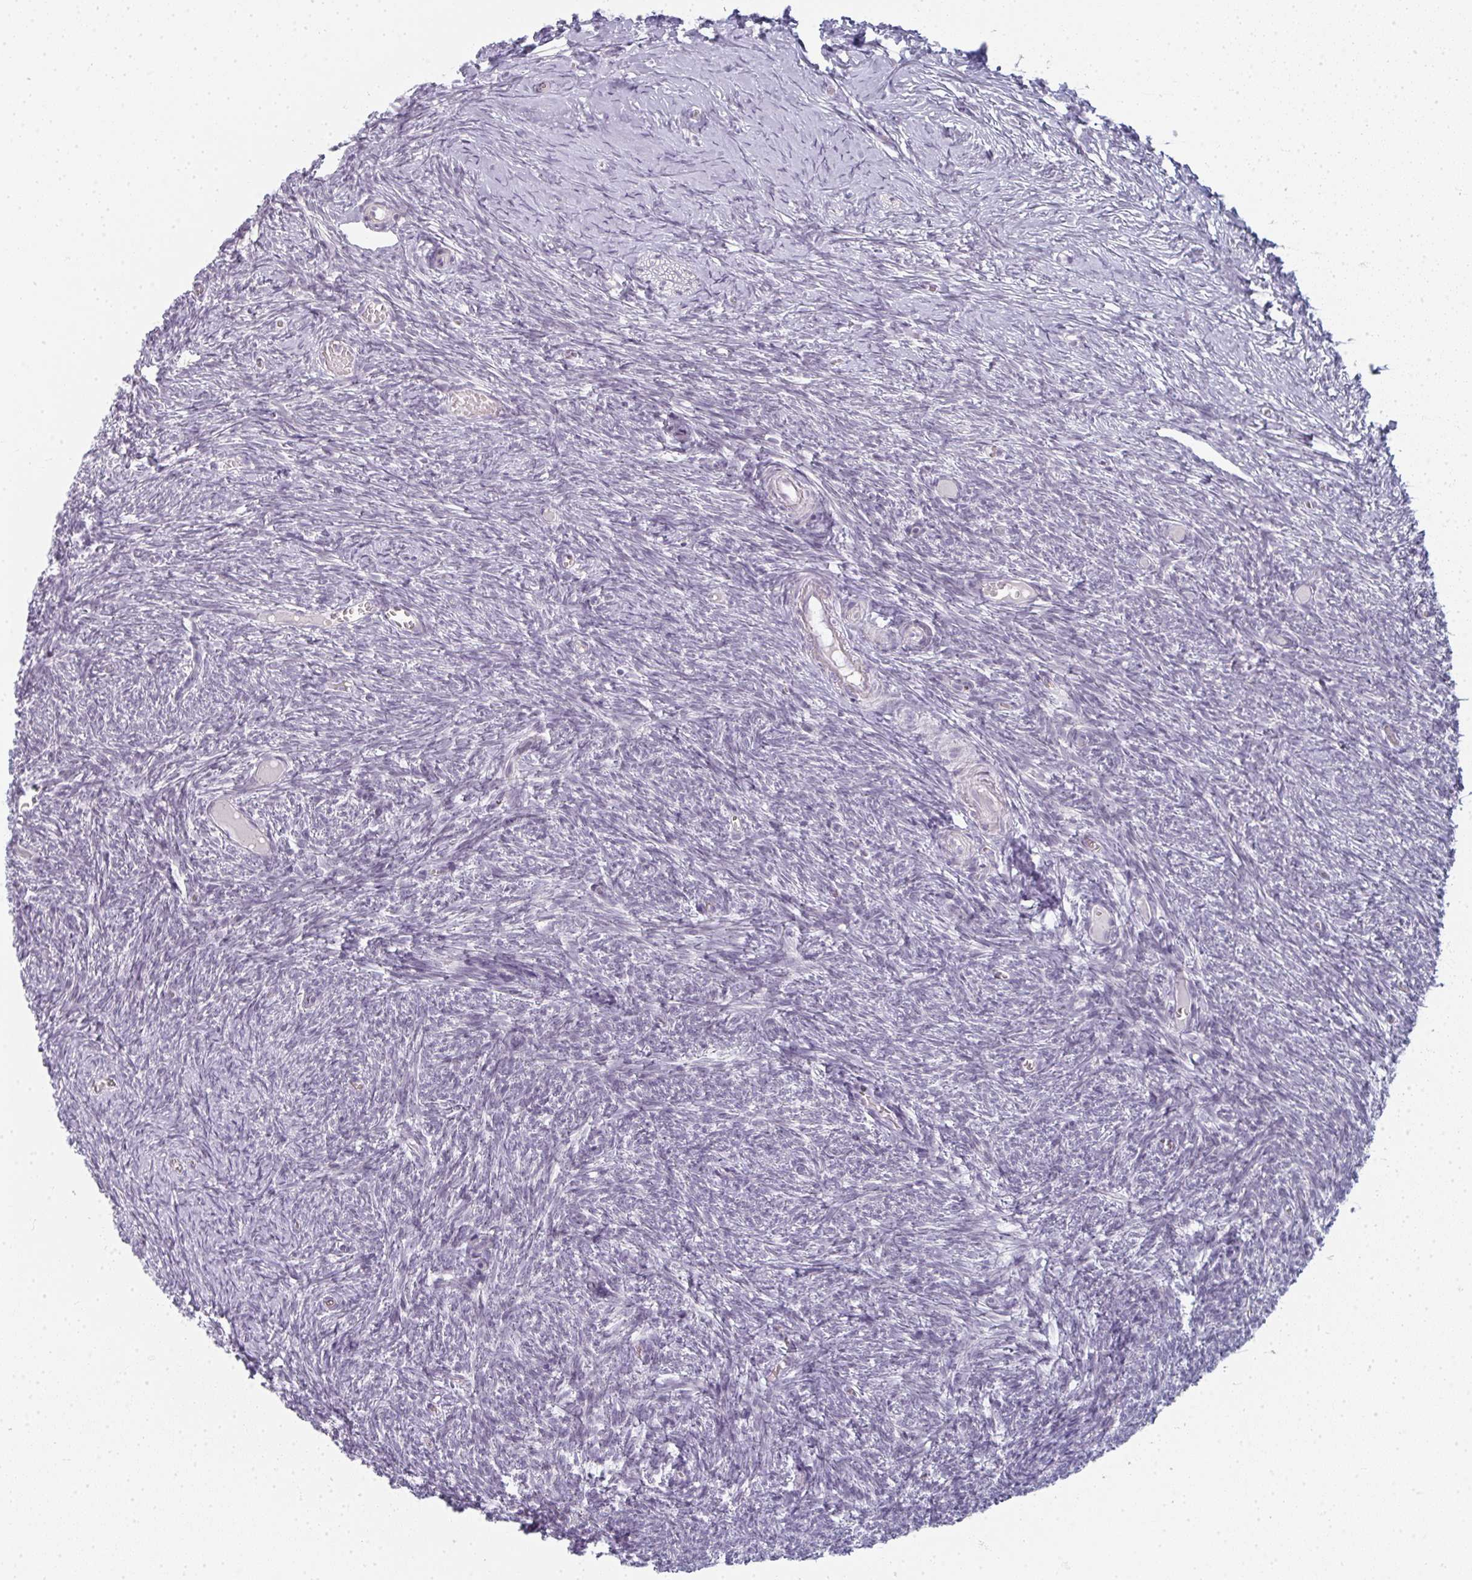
{"staining": {"intensity": "negative", "quantity": "none", "location": "none"}, "tissue": "ovary", "cell_type": "Follicle cells", "image_type": "normal", "snomed": [{"axis": "morphology", "description": "Normal tissue, NOS"}, {"axis": "topography", "description": "Ovary"}], "caption": "Image shows no protein staining in follicle cells of benign ovary. (DAB (3,3'-diaminobenzidine) immunohistochemistry with hematoxylin counter stain).", "gene": "RBBP6", "patient": {"sex": "female", "age": 39}}